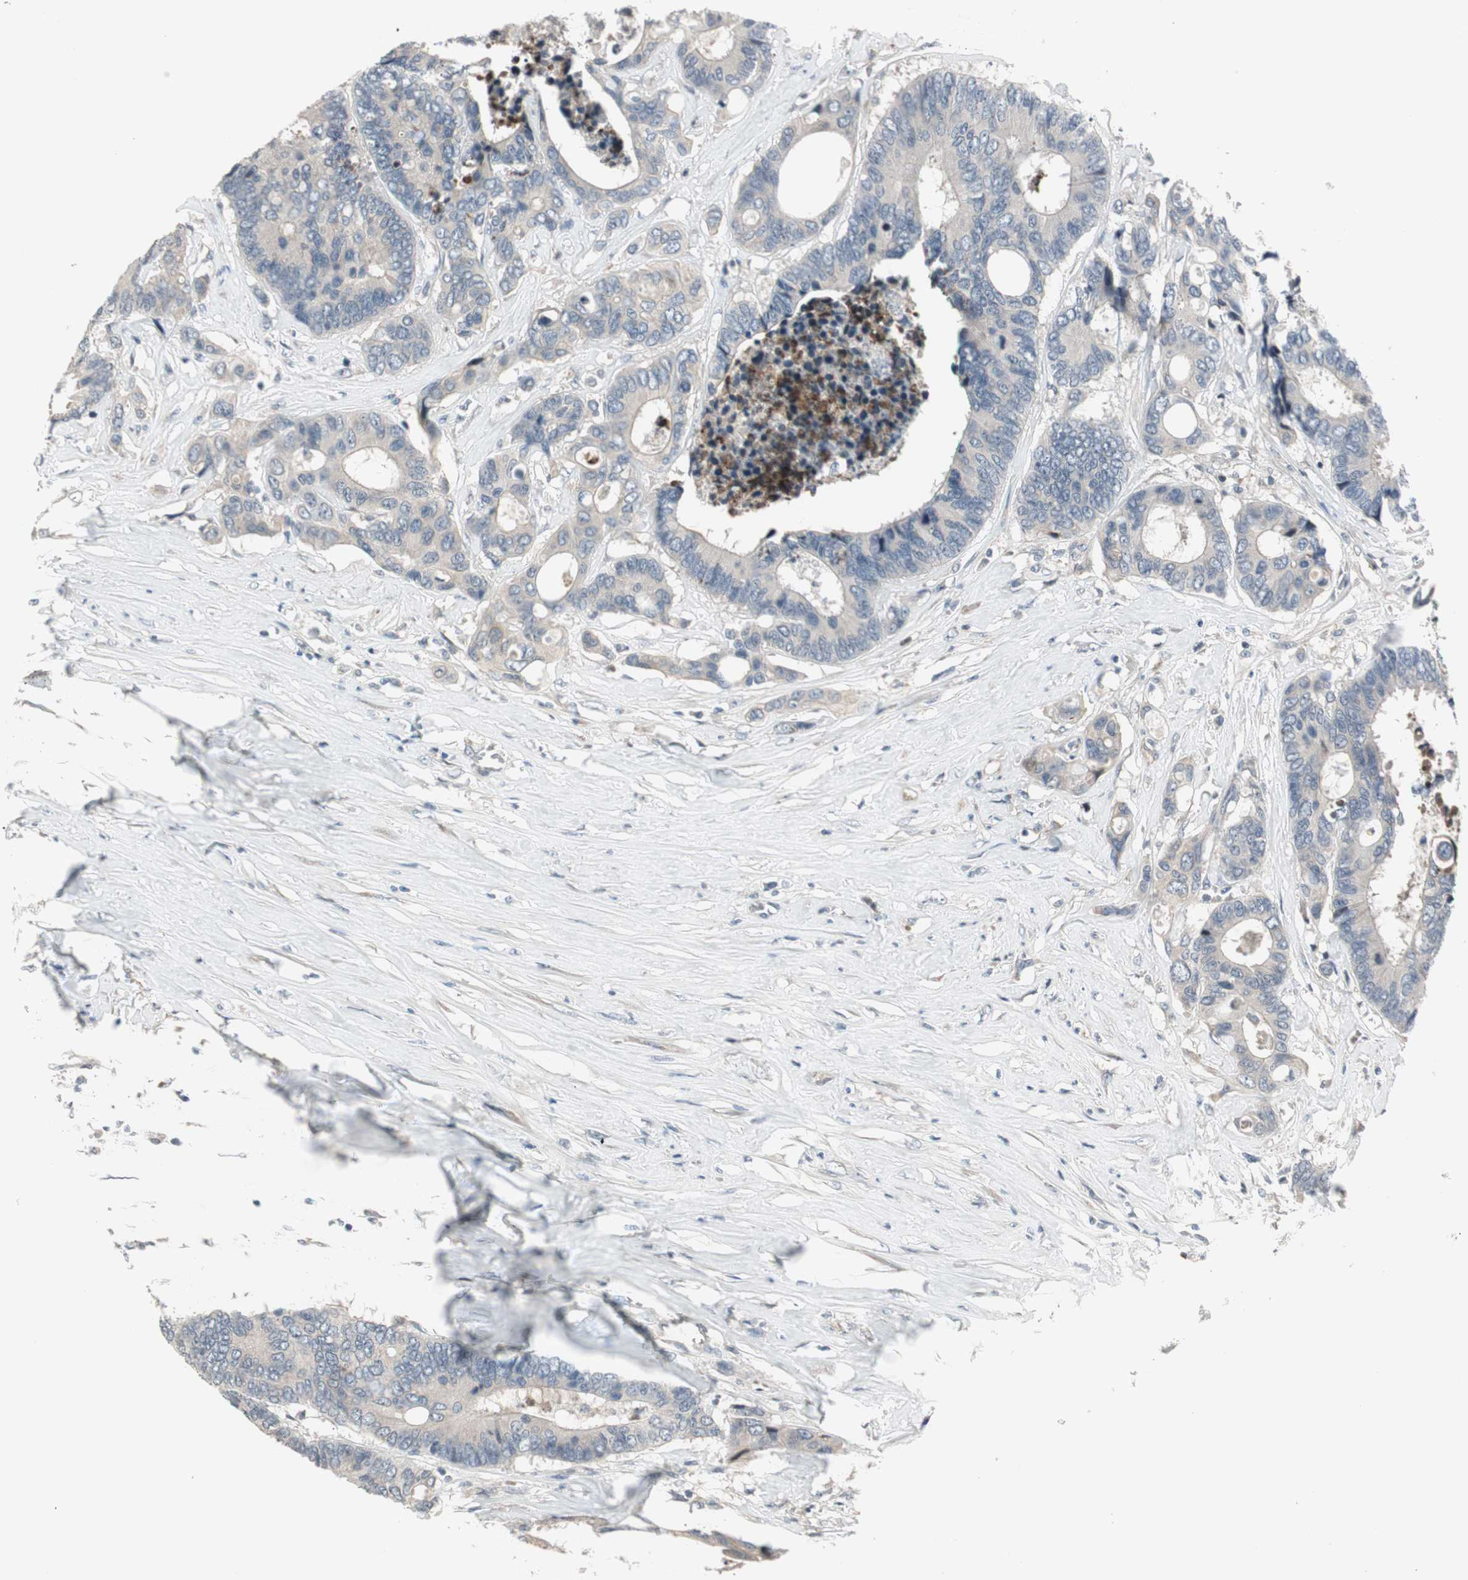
{"staining": {"intensity": "negative", "quantity": "none", "location": "none"}, "tissue": "colorectal cancer", "cell_type": "Tumor cells", "image_type": "cancer", "snomed": [{"axis": "morphology", "description": "Adenocarcinoma, NOS"}, {"axis": "topography", "description": "Rectum"}], "caption": "High magnification brightfield microscopy of colorectal cancer (adenocarcinoma) stained with DAB (3,3'-diaminobenzidine) (brown) and counterstained with hematoxylin (blue): tumor cells show no significant expression. Brightfield microscopy of immunohistochemistry stained with DAB (brown) and hematoxylin (blue), captured at high magnification.", "gene": "CGRRF1", "patient": {"sex": "male", "age": 55}}